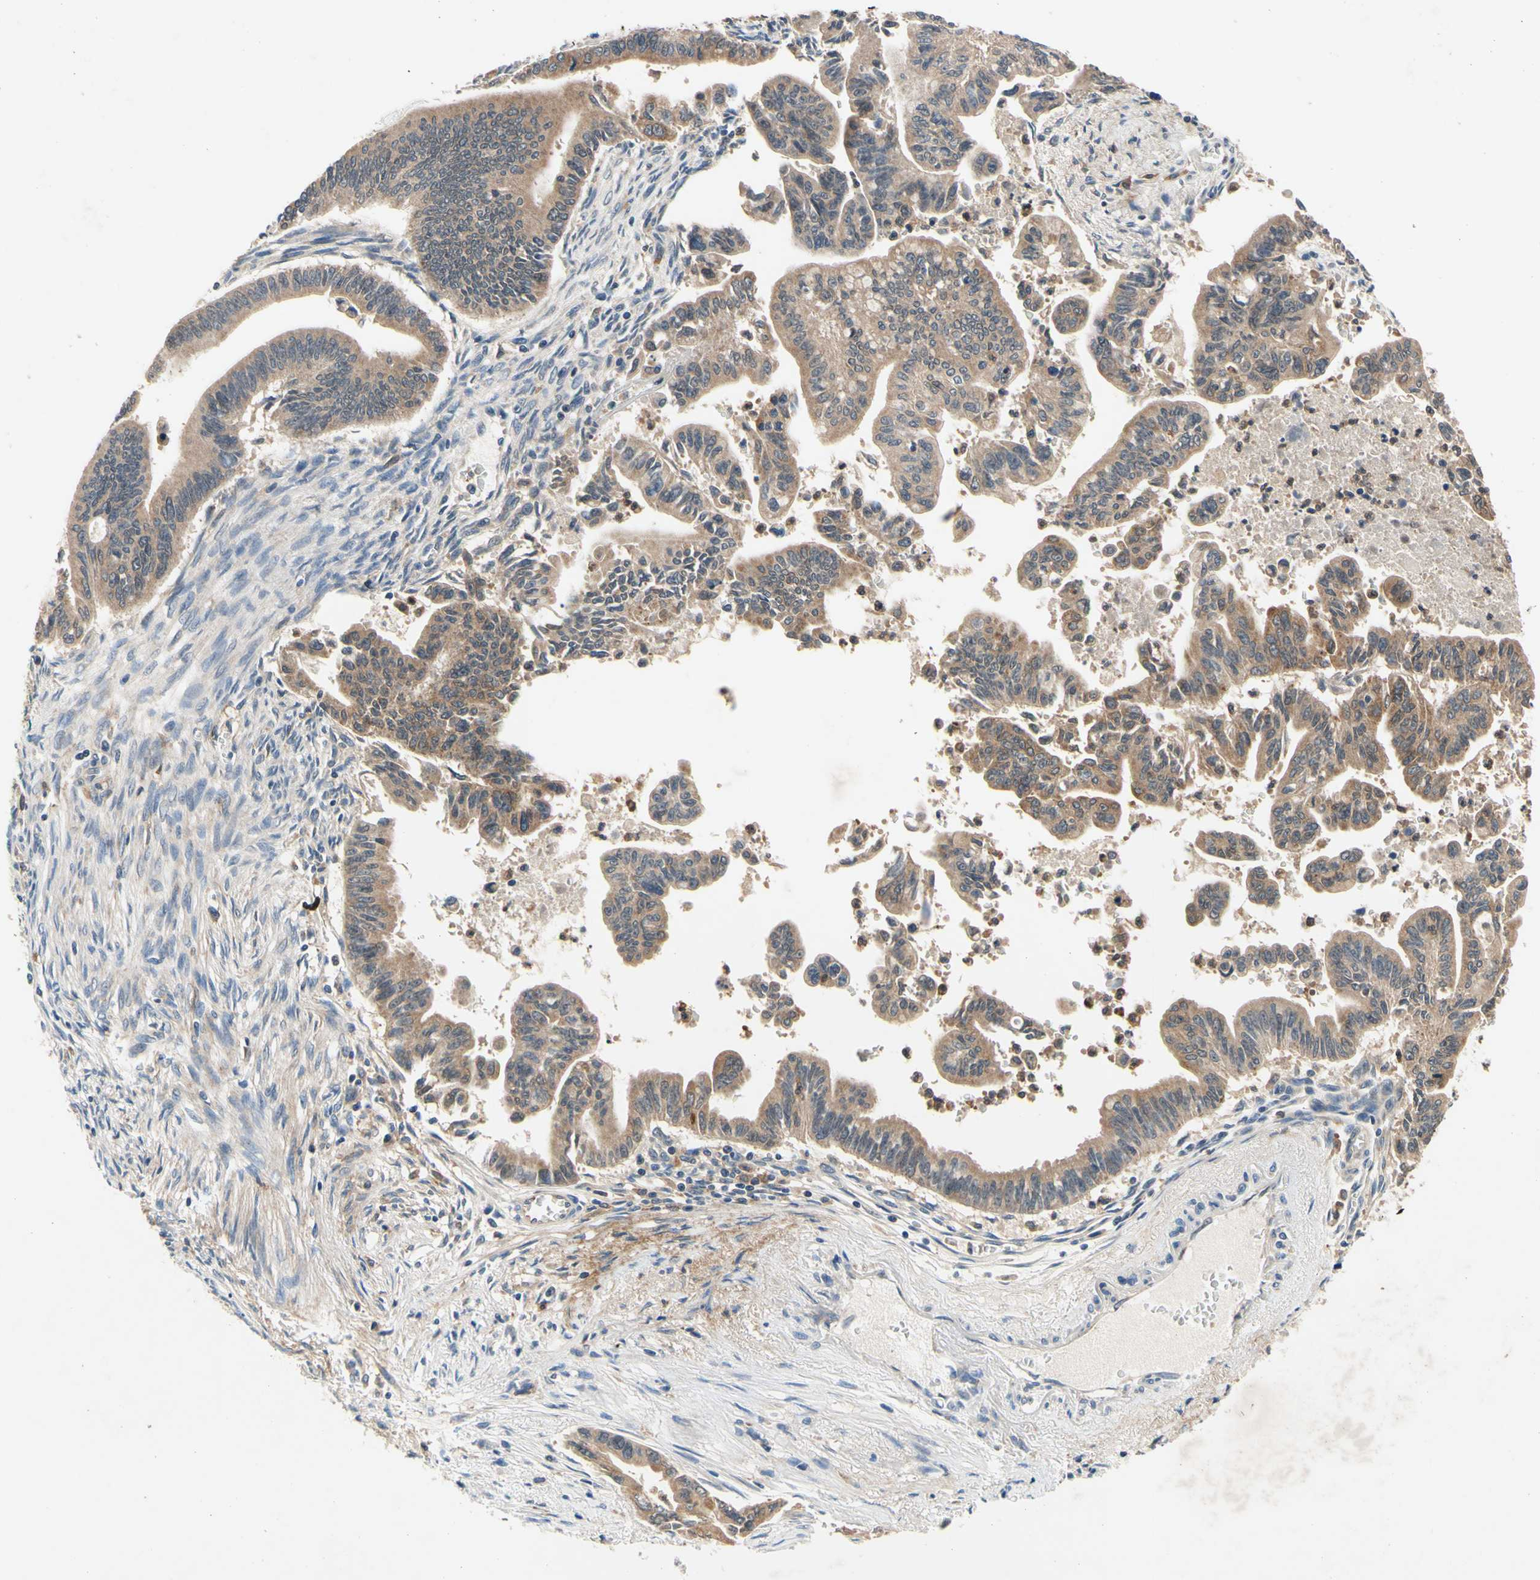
{"staining": {"intensity": "moderate", "quantity": ">75%", "location": "cytoplasmic/membranous"}, "tissue": "pancreatic cancer", "cell_type": "Tumor cells", "image_type": "cancer", "snomed": [{"axis": "morphology", "description": "Adenocarcinoma, NOS"}, {"axis": "topography", "description": "Pancreas"}], "caption": "Pancreatic cancer (adenocarcinoma) stained for a protein (brown) reveals moderate cytoplasmic/membranous positive staining in about >75% of tumor cells.", "gene": "PLA2G4A", "patient": {"sex": "male", "age": 70}}